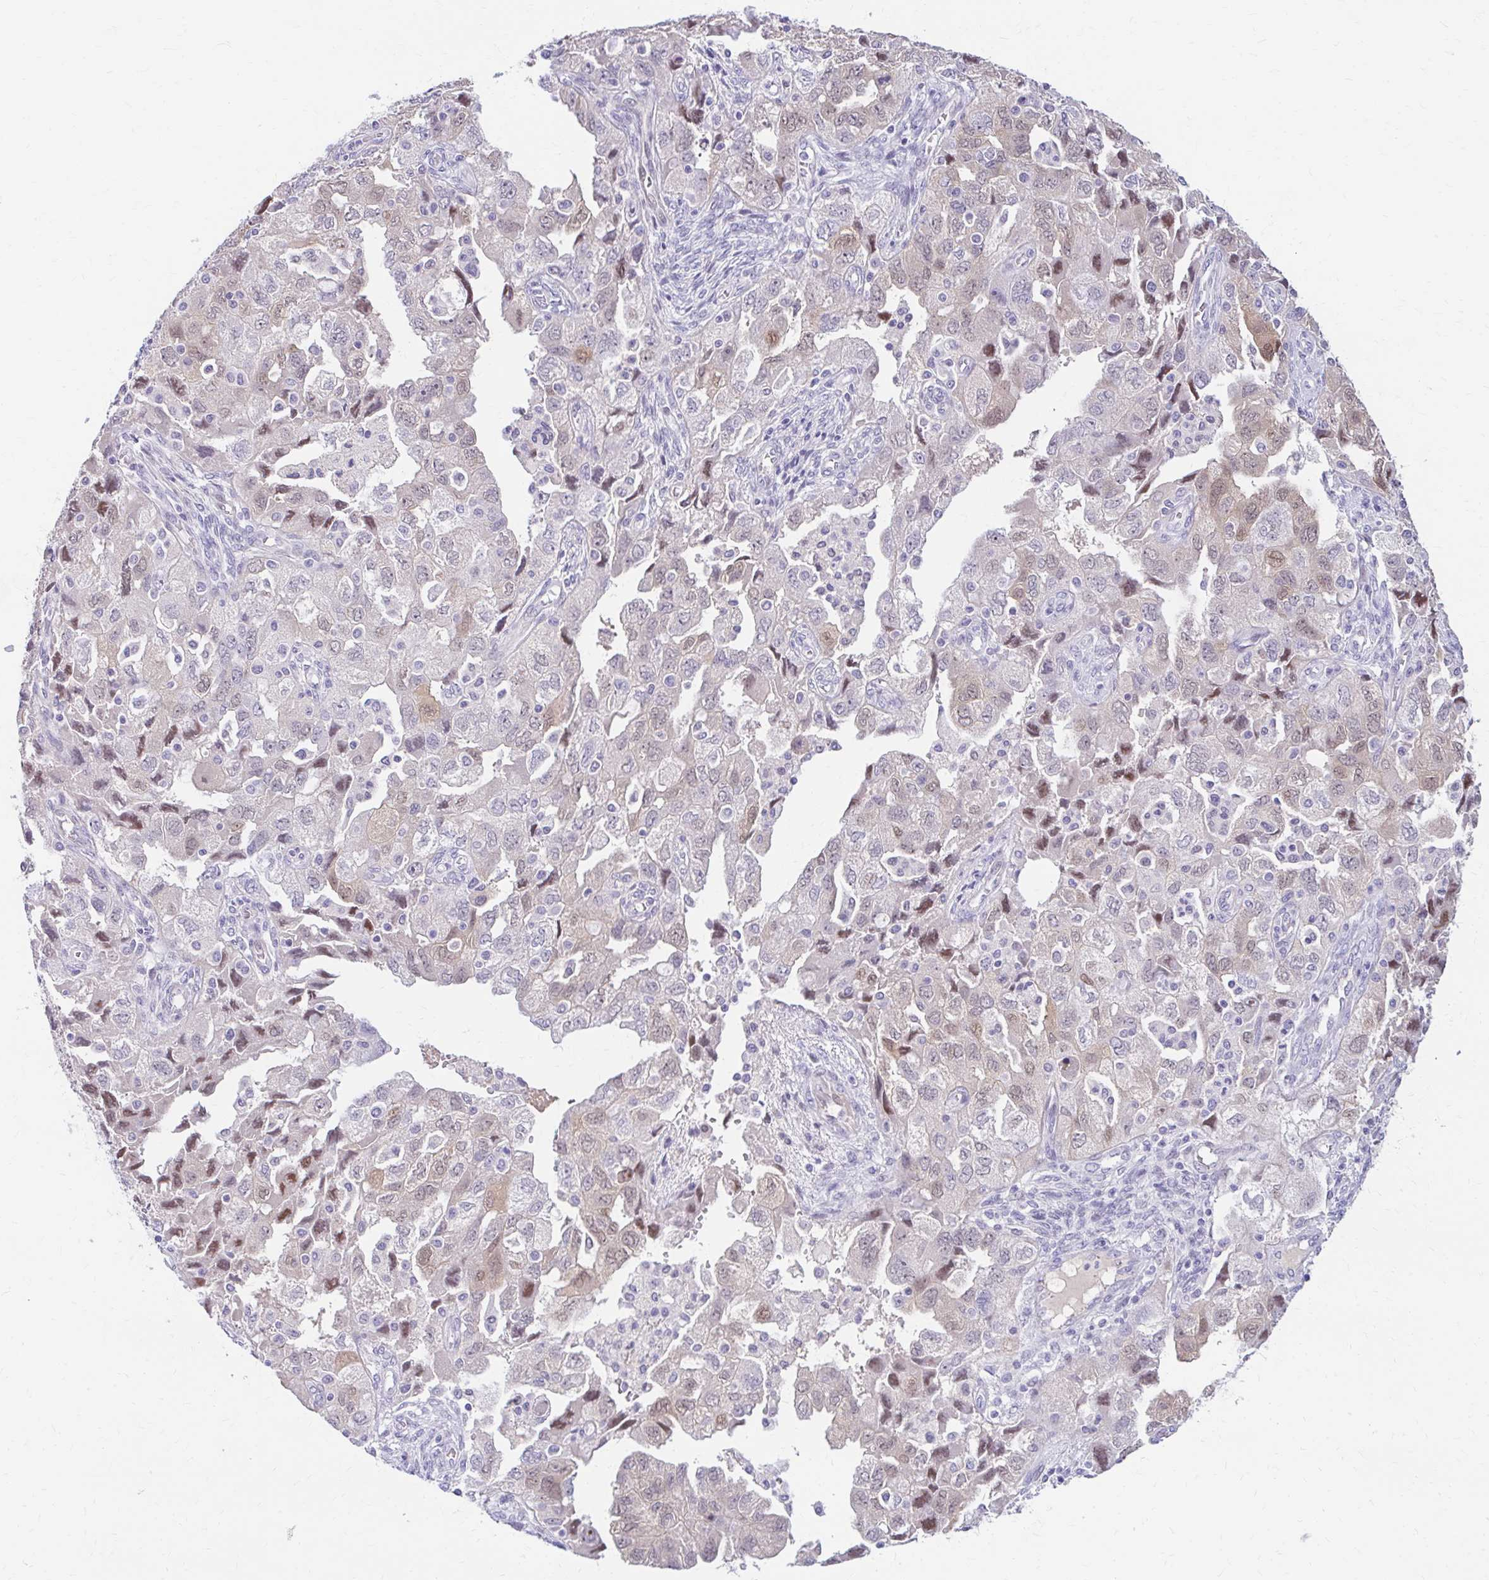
{"staining": {"intensity": "moderate", "quantity": "<25%", "location": "nuclear"}, "tissue": "ovarian cancer", "cell_type": "Tumor cells", "image_type": "cancer", "snomed": [{"axis": "morphology", "description": "Carcinoma, NOS"}, {"axis": "morphology", "description": "Cystadenocarcinoma, serous, NOS"}, {"axis": "topography", "description": "Ovary"}], "caption": "Immunohistochemistry (IHC) staining of ovarian cancer (carcinoma), which shows low levels of moderate nuclear positivity in approximately <25% of tumor cells indicating moderate nuclear protein staining. The staining was performed using DAB (brown) for protein detection and nuclei were counterstained in hematoxylin (blue).", "gene": "RGS16", "patient": {"sex": "female", "age": 69}}